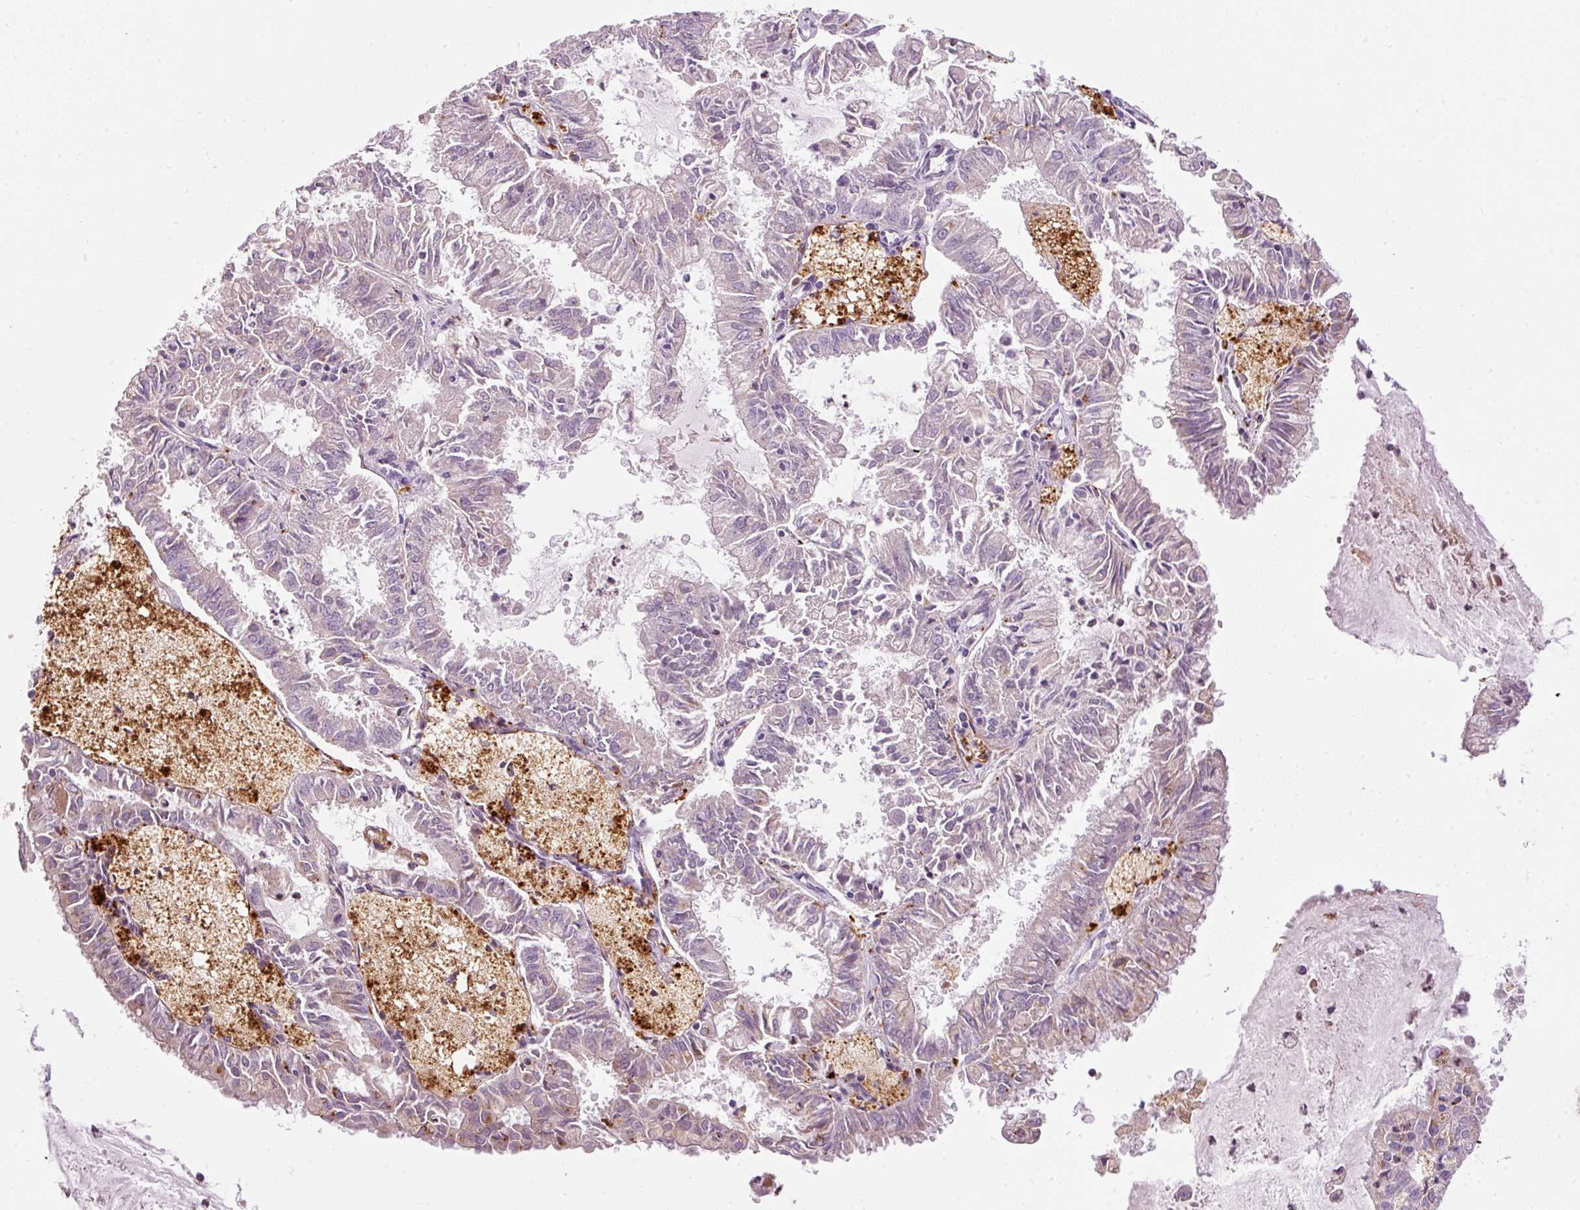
{"staining": {"intensity": "negative", "quantity": "none", "location": "none"}, "tissue": "endometrial cancer", "cell_type": "Tumor cells", "image_type": "cancer", "snomed": [{"axis": "morphology", "description": "Adenocarcinoma, NOS"}, {"axis": "topography", "description": "Endometrium"}], "caption": "The immunohistochemistry photomicrograph has no significant staining in tumor cells of endometrial adenocarcinoma tissue.", "gene": "ZNF639", "patient": {"sex": "female", "age": 57}}